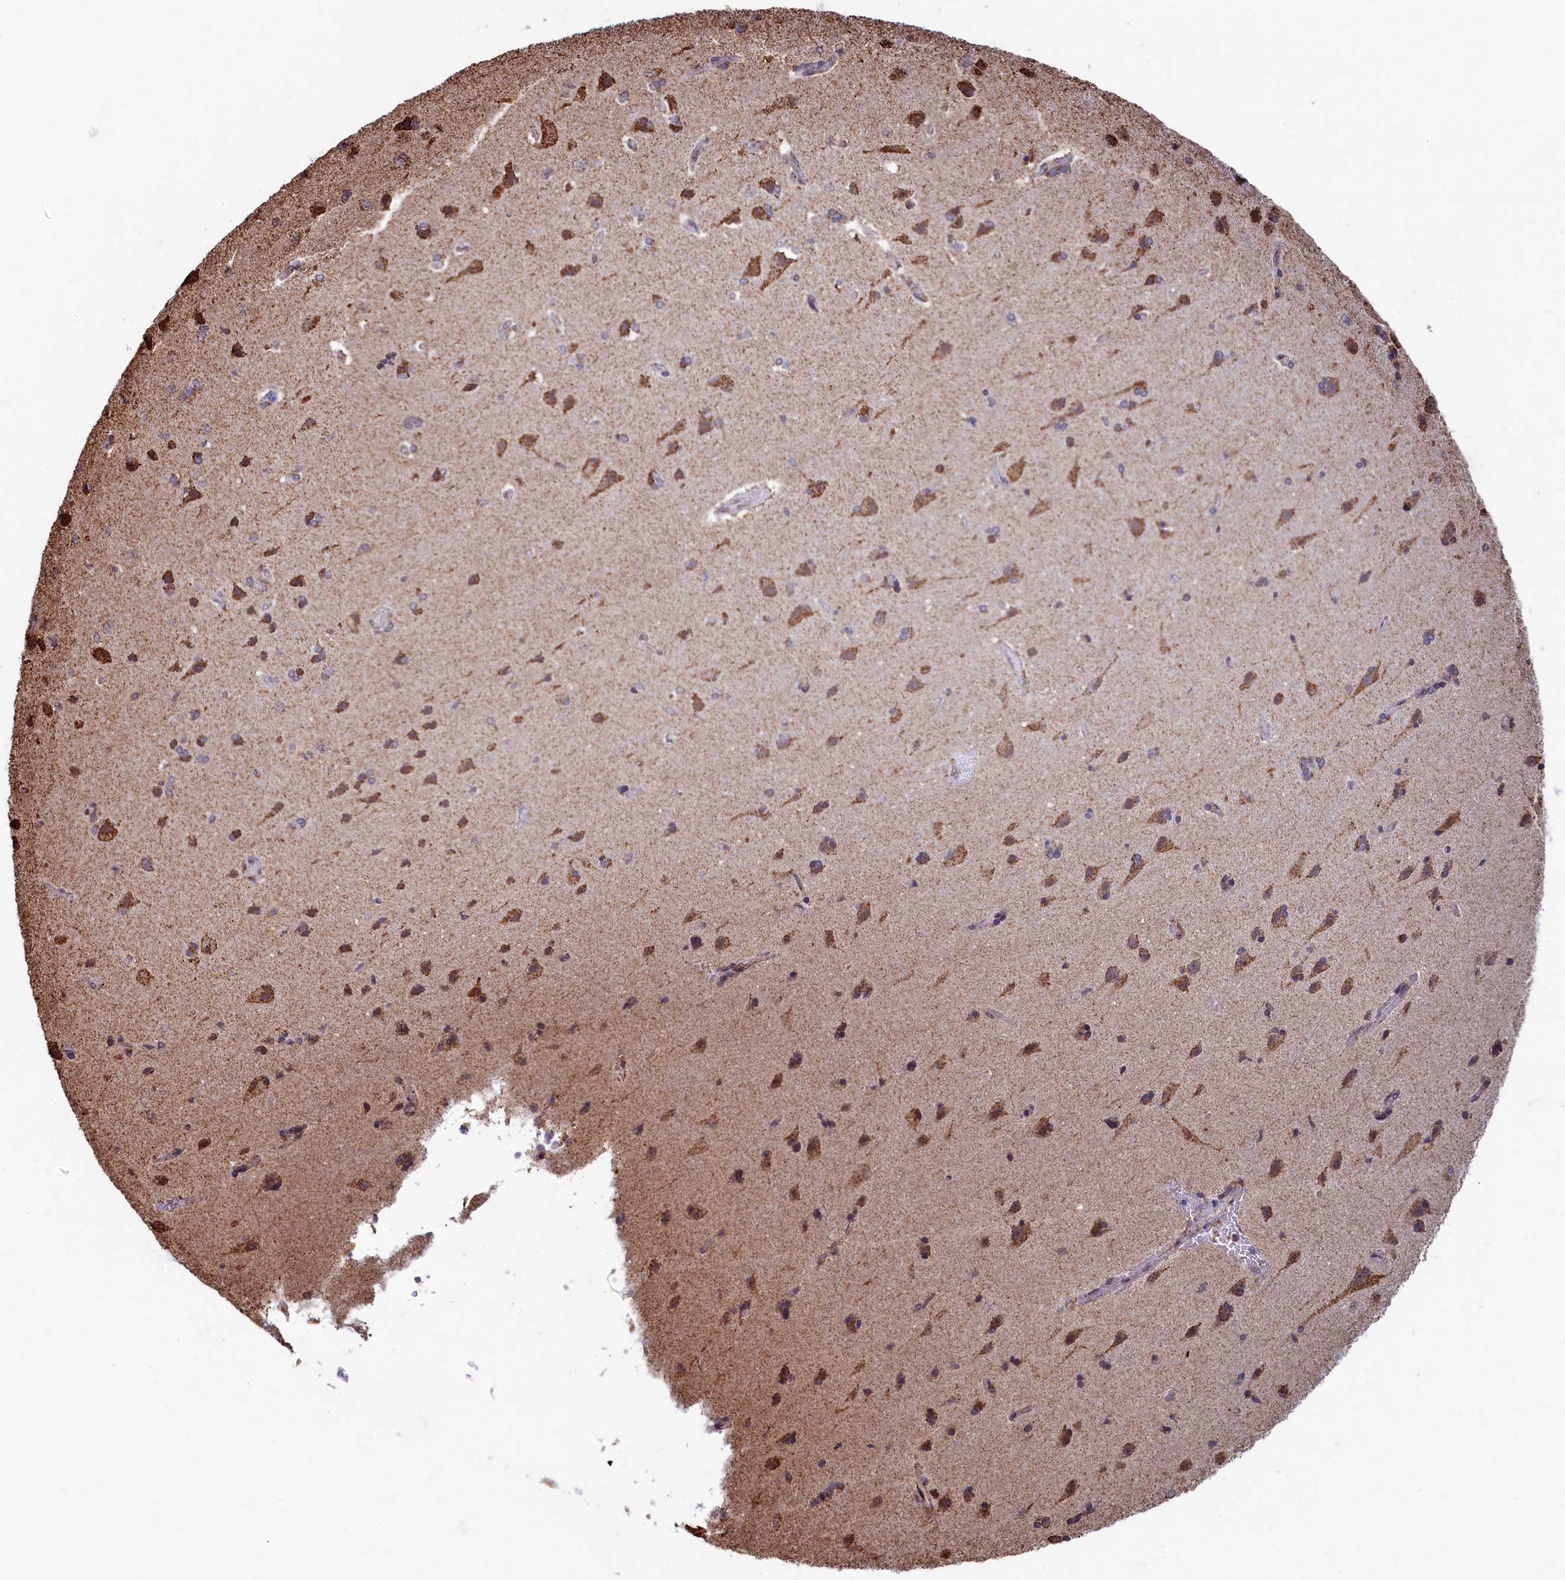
{"staining": {"intensity": "moderate", "quantity": "25%-75%", "location": "cytoplasmic/membranous"}, "tissue": "cerebral cortex", "cell_type": "Endothelial cells", "image_type": "normal", "snomed": [{"axis": "morphology", "description": "Normal tissue, NOS"}, {"axis": "topography", "description": "Cerebral cortex"}], "caption": "Cerebral cortex stained with a brown dye reveals moderate cytoplasmic/membranous positive expression in about 25%-75% of endothelial cells.", "gene": "SPR", "patient": {"sex": "male", "age": 62}}